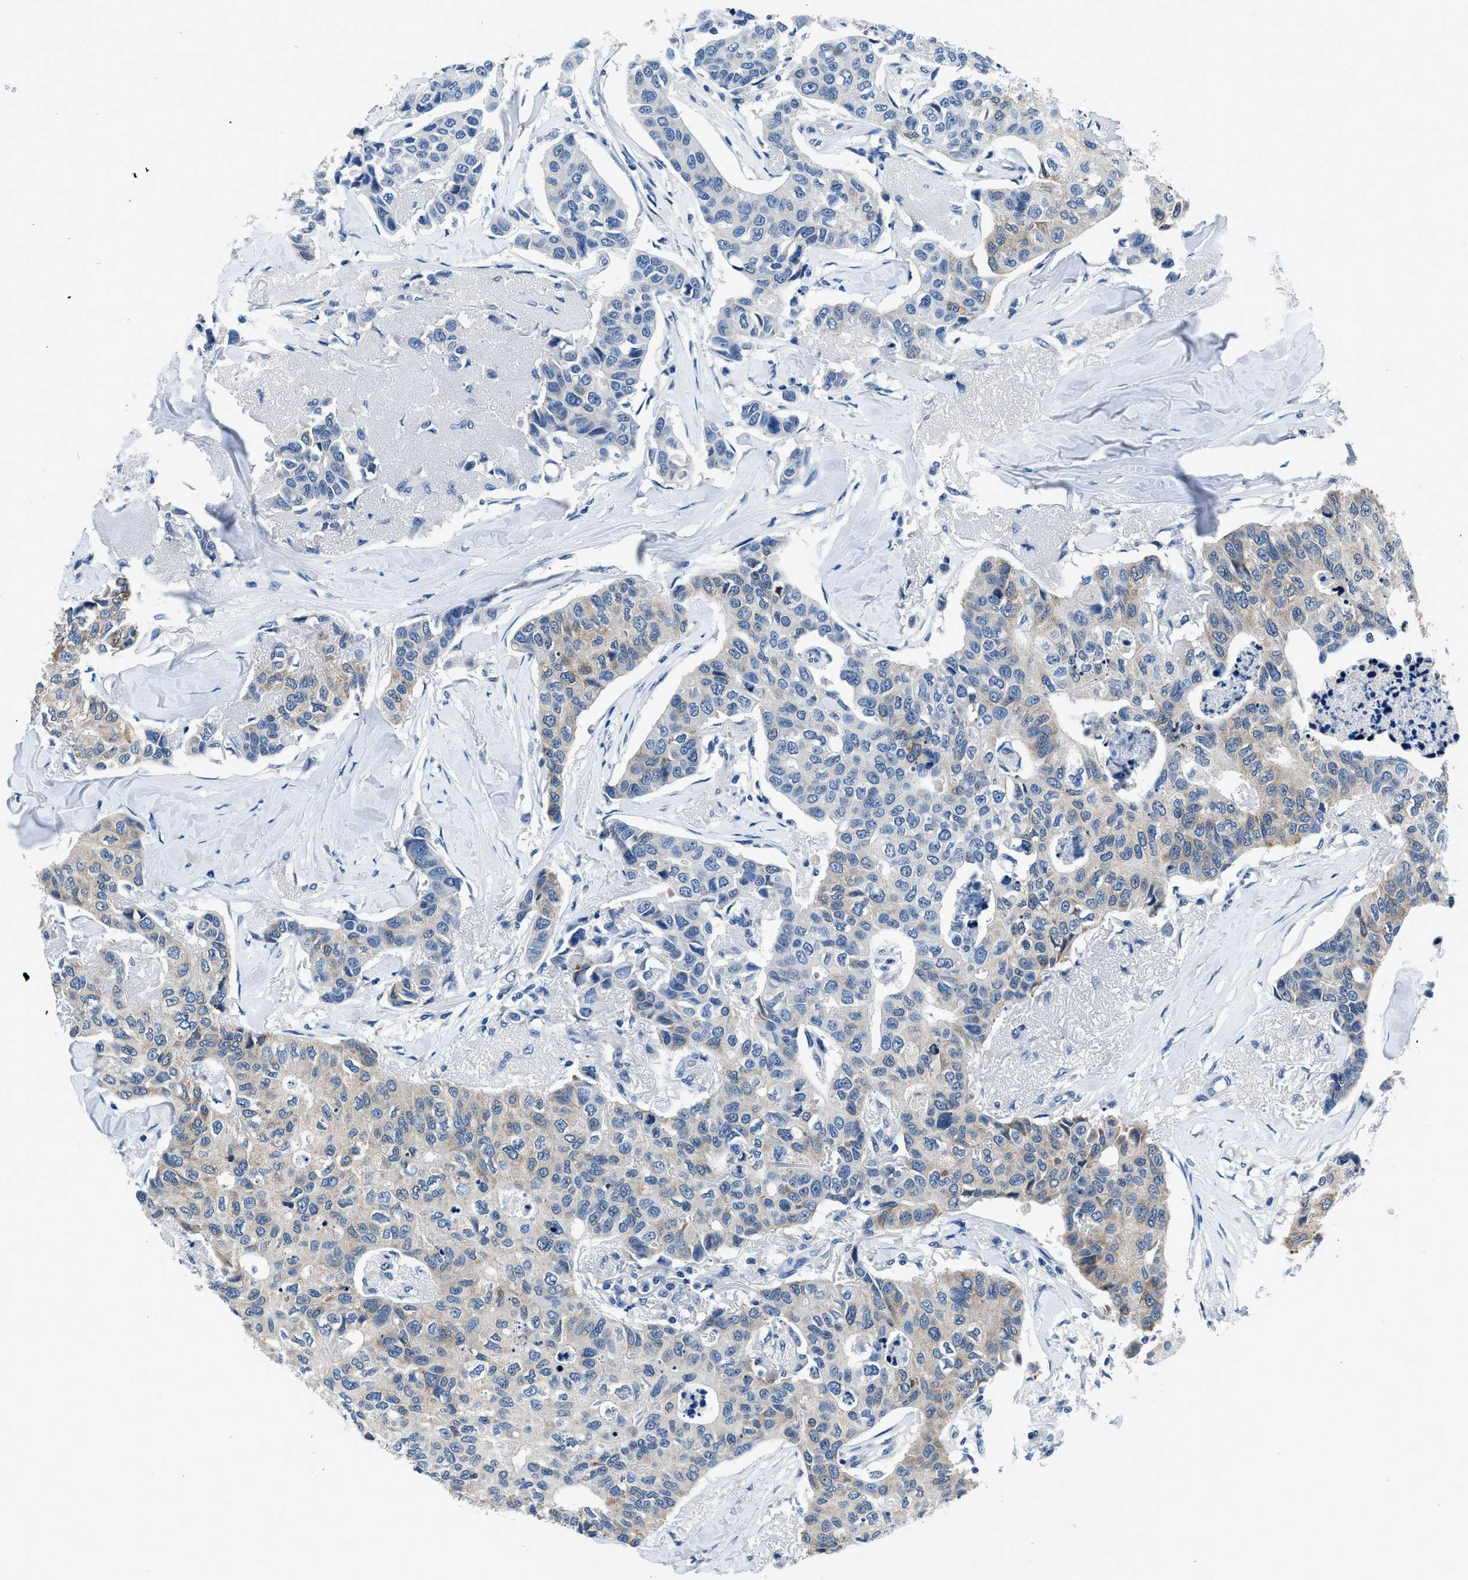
{"staining": {"intensity": "weak", "quantity": "<25%", "location": "cytoplasmic/membranous"}, "tissue": "breast cancer", "cell_type": "Tumor cells", "image_type": "cancer", "snomed": [{"axis": "morphology", "description": "Duct carcinoma"}, {"axis": "topography", "description": "Breast"}], "caption": "Immunohistochemical staining of invasive ductal carcinoma (breast) displays no significant positivity in tumor cells.", "gene": "GJA3", "patient": {"sex": "female", "age": 80}}